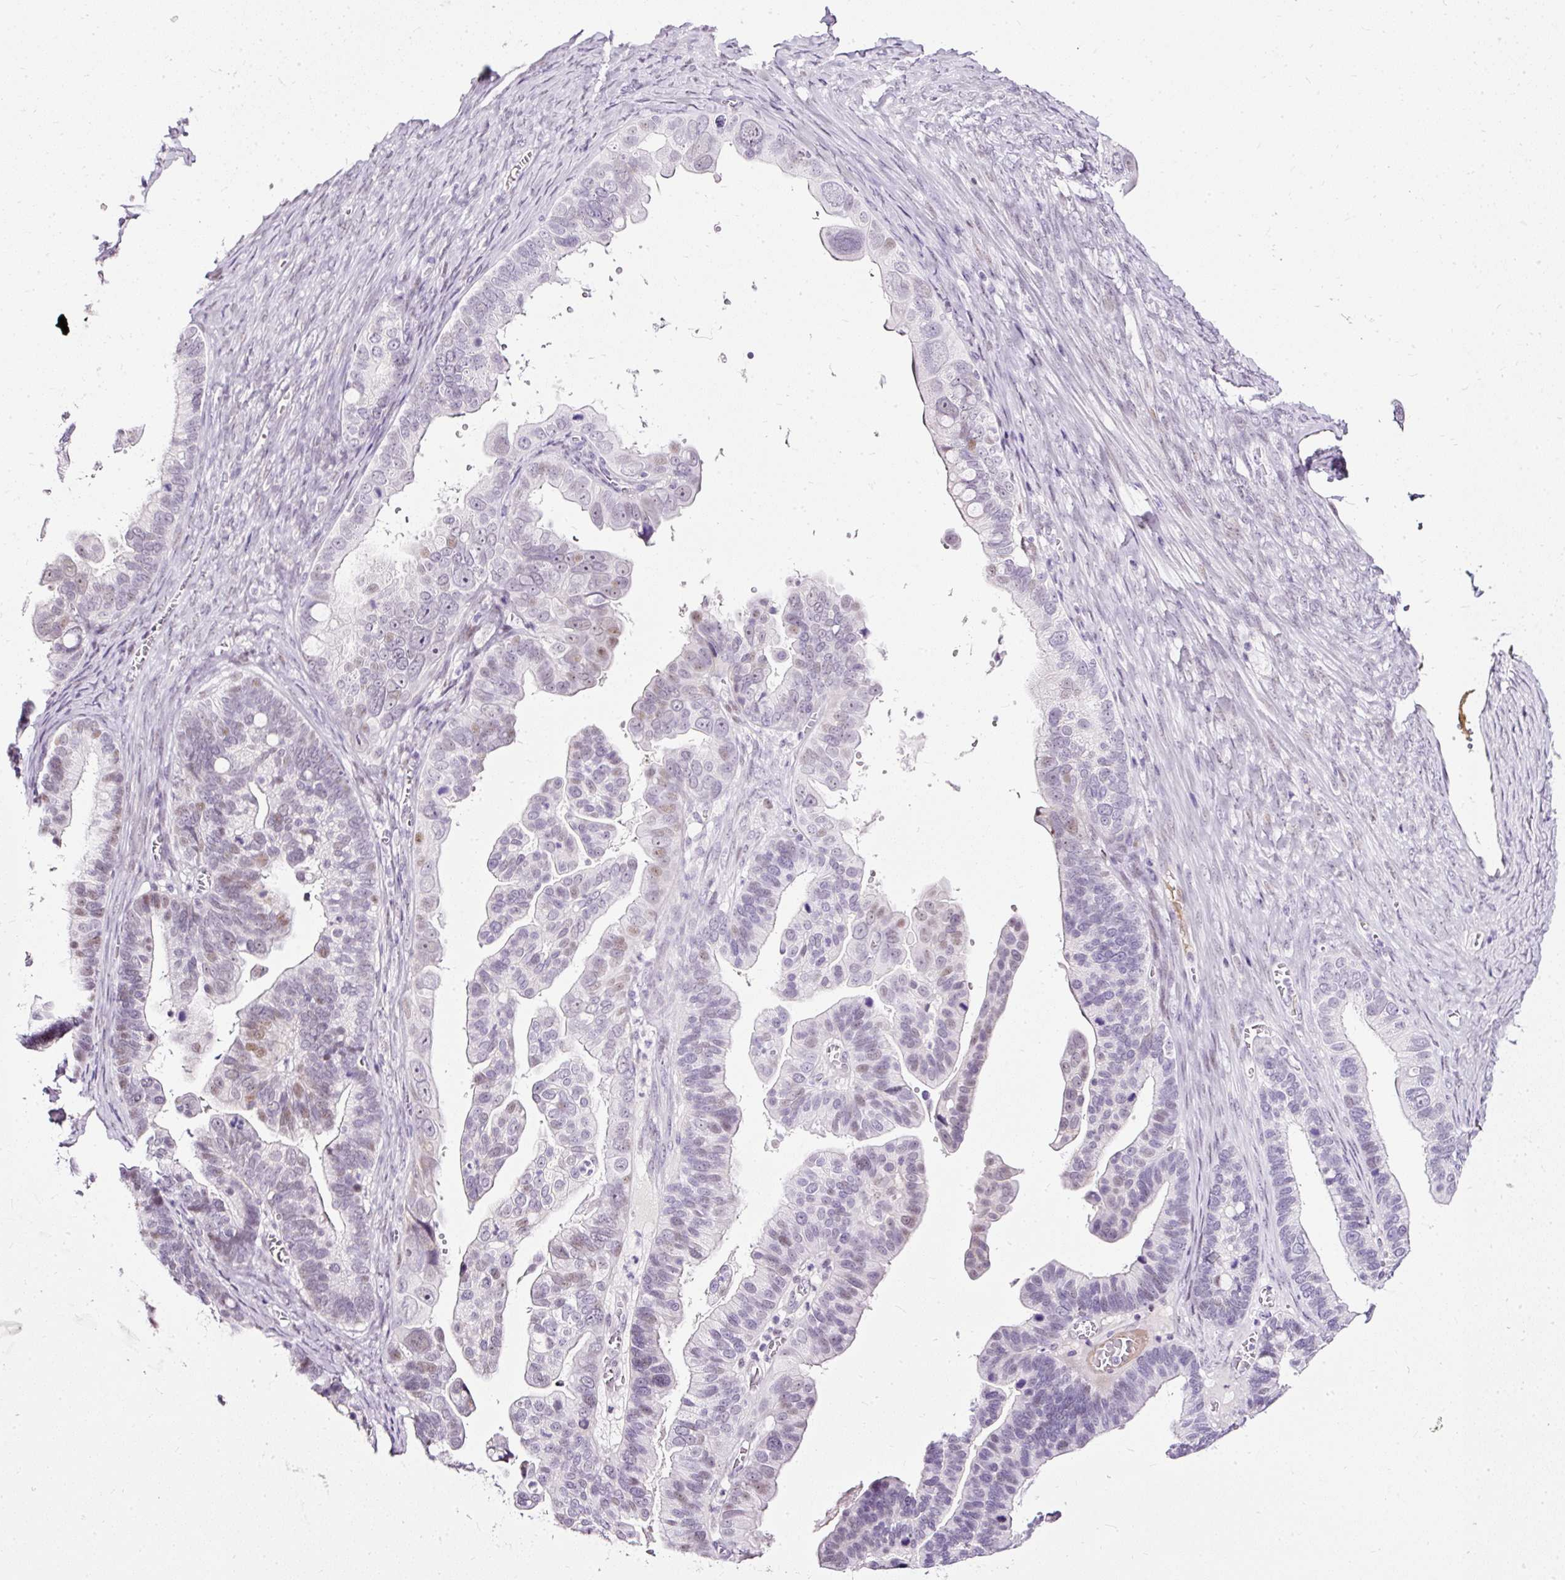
{"staining": {"intensity": "weak", "quantity": "25%-75%", "location": "nuclear"}, "tissue": "ovarian cancer", "cell_type": "Tumor cells", "image_type": "cancer", "snomed": [{"axis": "morphology", "description": "Cystadenocarcinoma, serous, NOS"}, {"axis": "topography", "description": "Ovary"}], "caption": "Serous cystadenocarcinoma (ovarian) tissue displays weak nuclear expression in approximately 25%-75% of tumor cells, visualized by immunohistochemistry.", "gene": "PDE6B", "patient": {"sex": "female", "age": 56}}